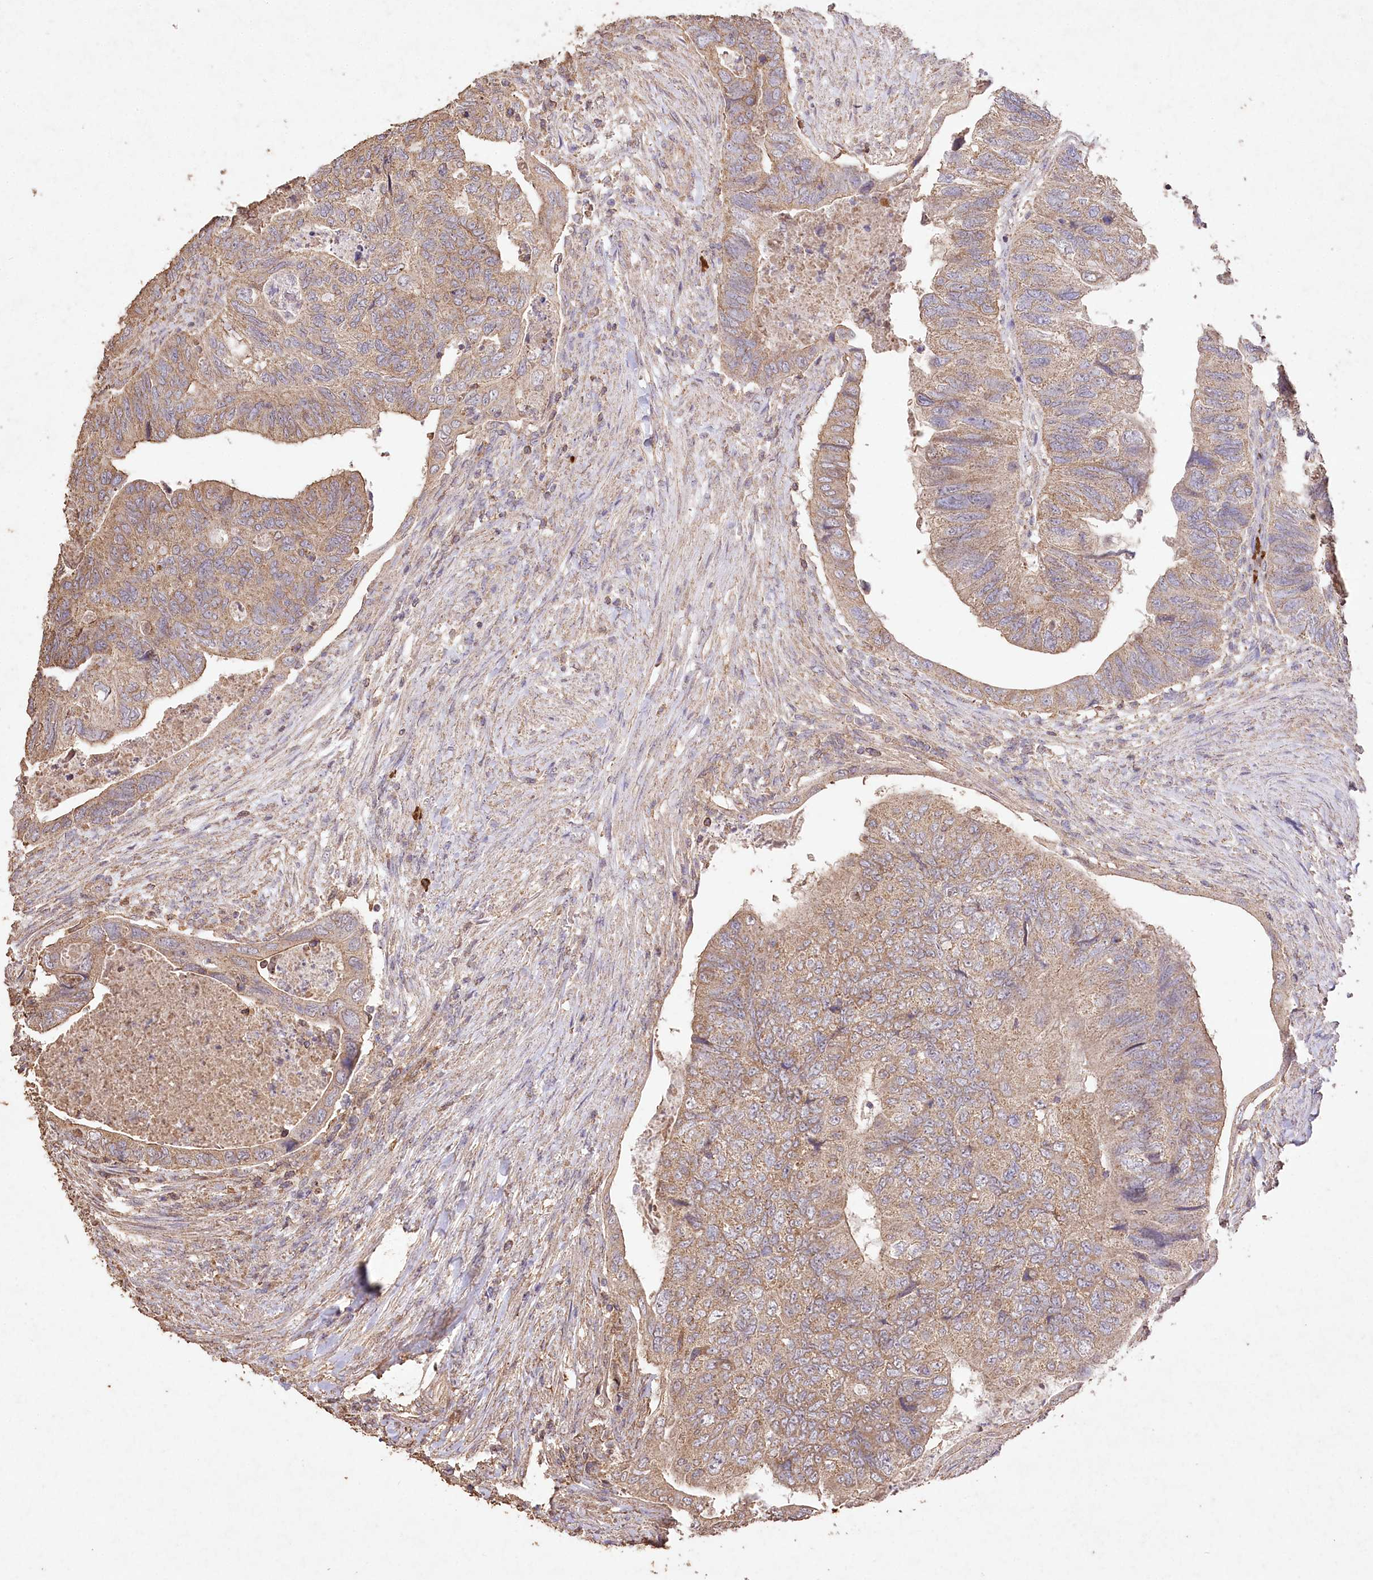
{"staining": {"intensity": "moderate", "quantity": ">75%", "location": "cytoplasmic/membranous"}, "tissue": "colorectal cancer", "cell_type": "Tumor cells", "image_type": "cancer", "snomed": [{"axis": "morphology", "description": "Adenocarcinoma, NOS"}, {"axis": "topography", "description": "Rectum"}], "caption": "Protein staining by immunohistochemistry (IHC) exhibits moderate cytoplasmic/membranous staining in about >75% of tumor cells in colorectal adenocarcinoma. (IHC, brightfield microscopy, high magnification).", "gene": "IREB2", "patient": {"sex": "male", "age": 63}}